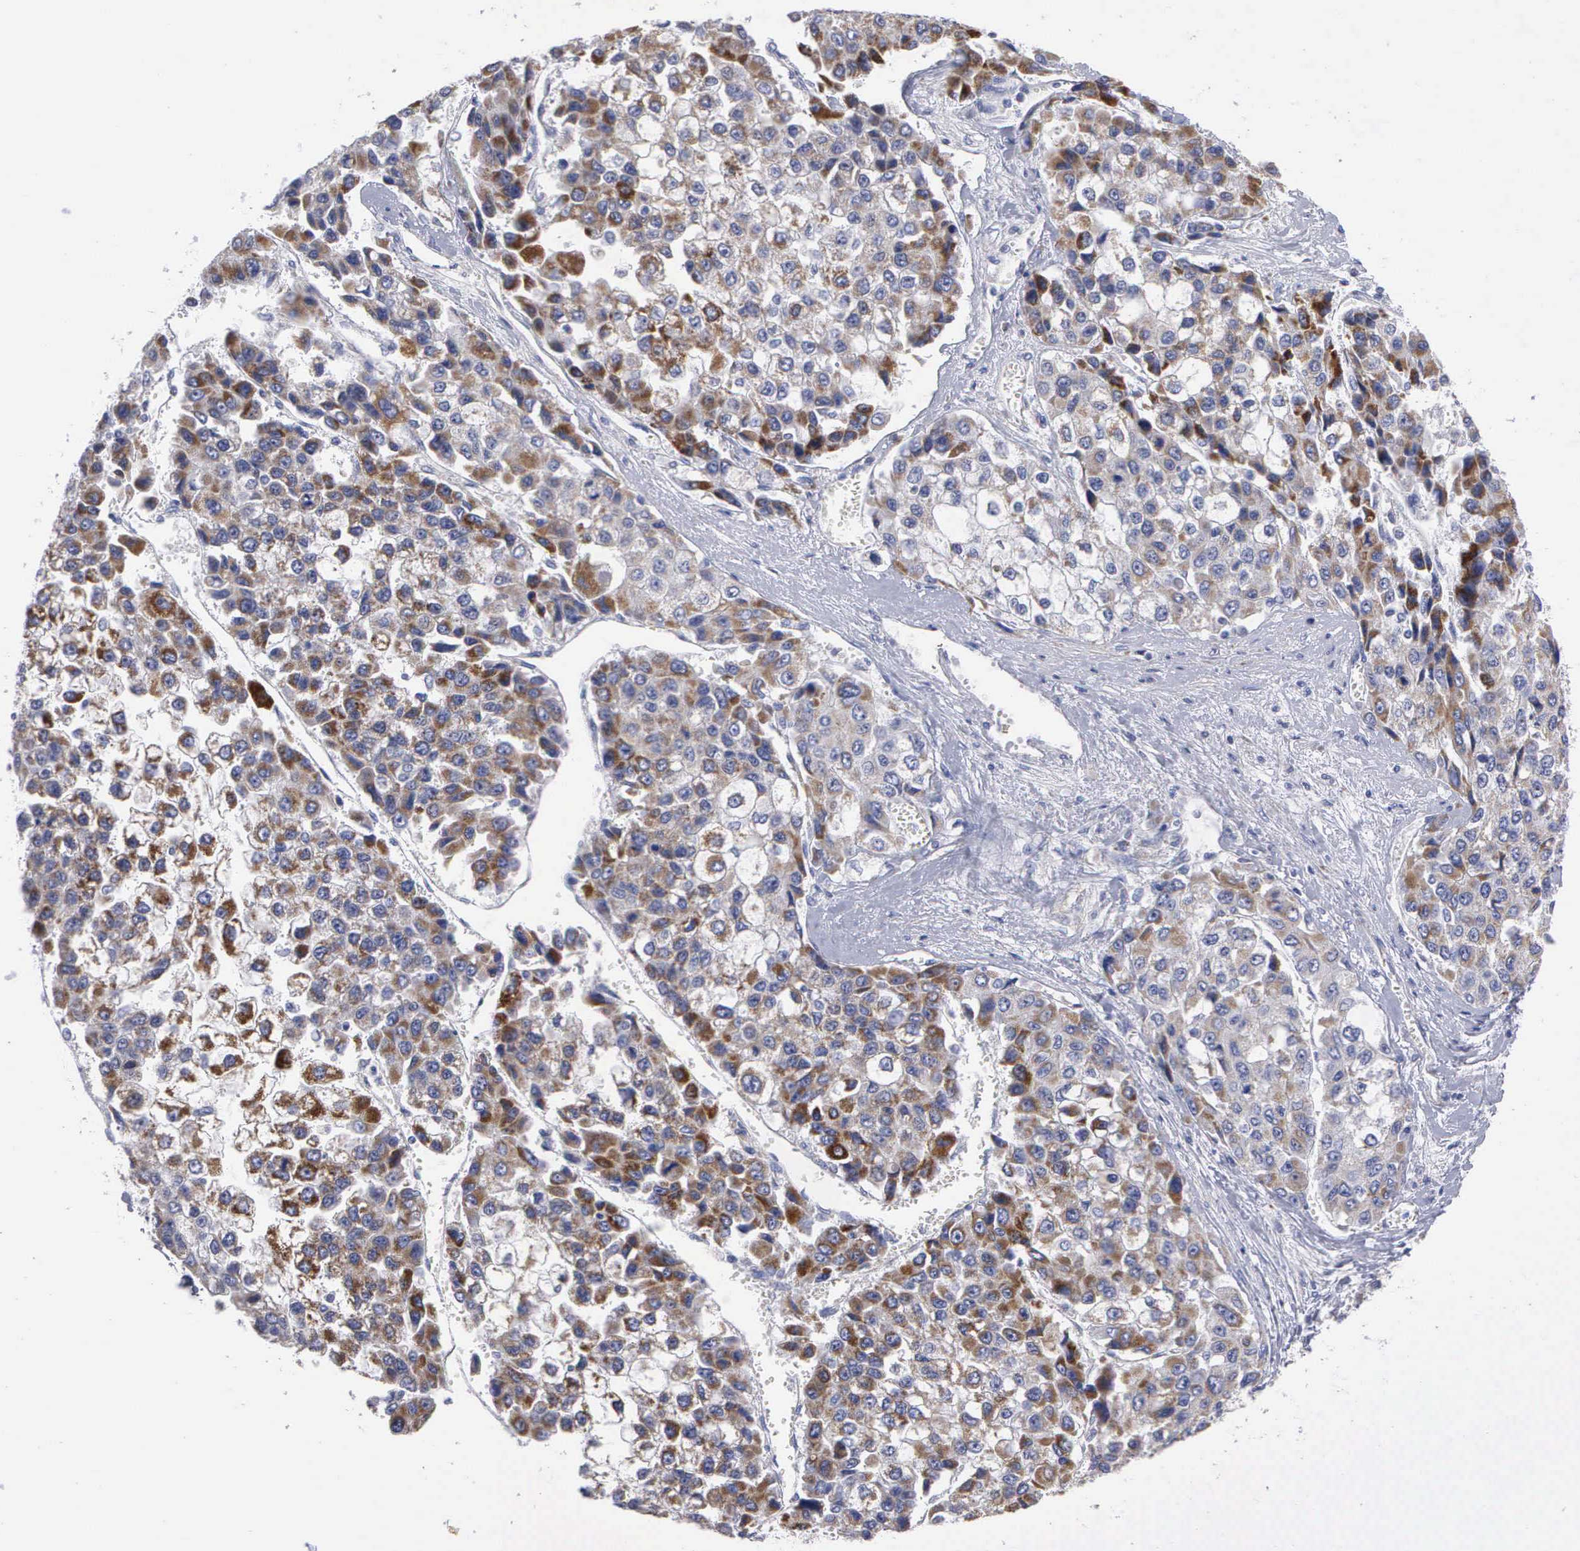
{"staining": {"intensity": "moderate", "quantity": ">75%", "location": "cytoplasmic/membranous"}, "tissue": "liver cancer", "cell_type": "Tumor cells", "image_type": "cancer", "snomed": [{"axis": "morphology", "description": "Carcinoma, Hepatocellular, NOS"}, {"axis": "topography", "description": "Liver"}], "caption": "Hepatocellular carcinoma (liver) was stained to show a protein in brown. There is medium levels of moderate cytoplasmic/membranous staining in about >75% of tumor cells. (DAB (3,3'-diaminobenzidine) = brown stain, brightfield microscopy at high magnification).", "gene": "APOOL", "patient": {"sex": "female", "age": 66}}